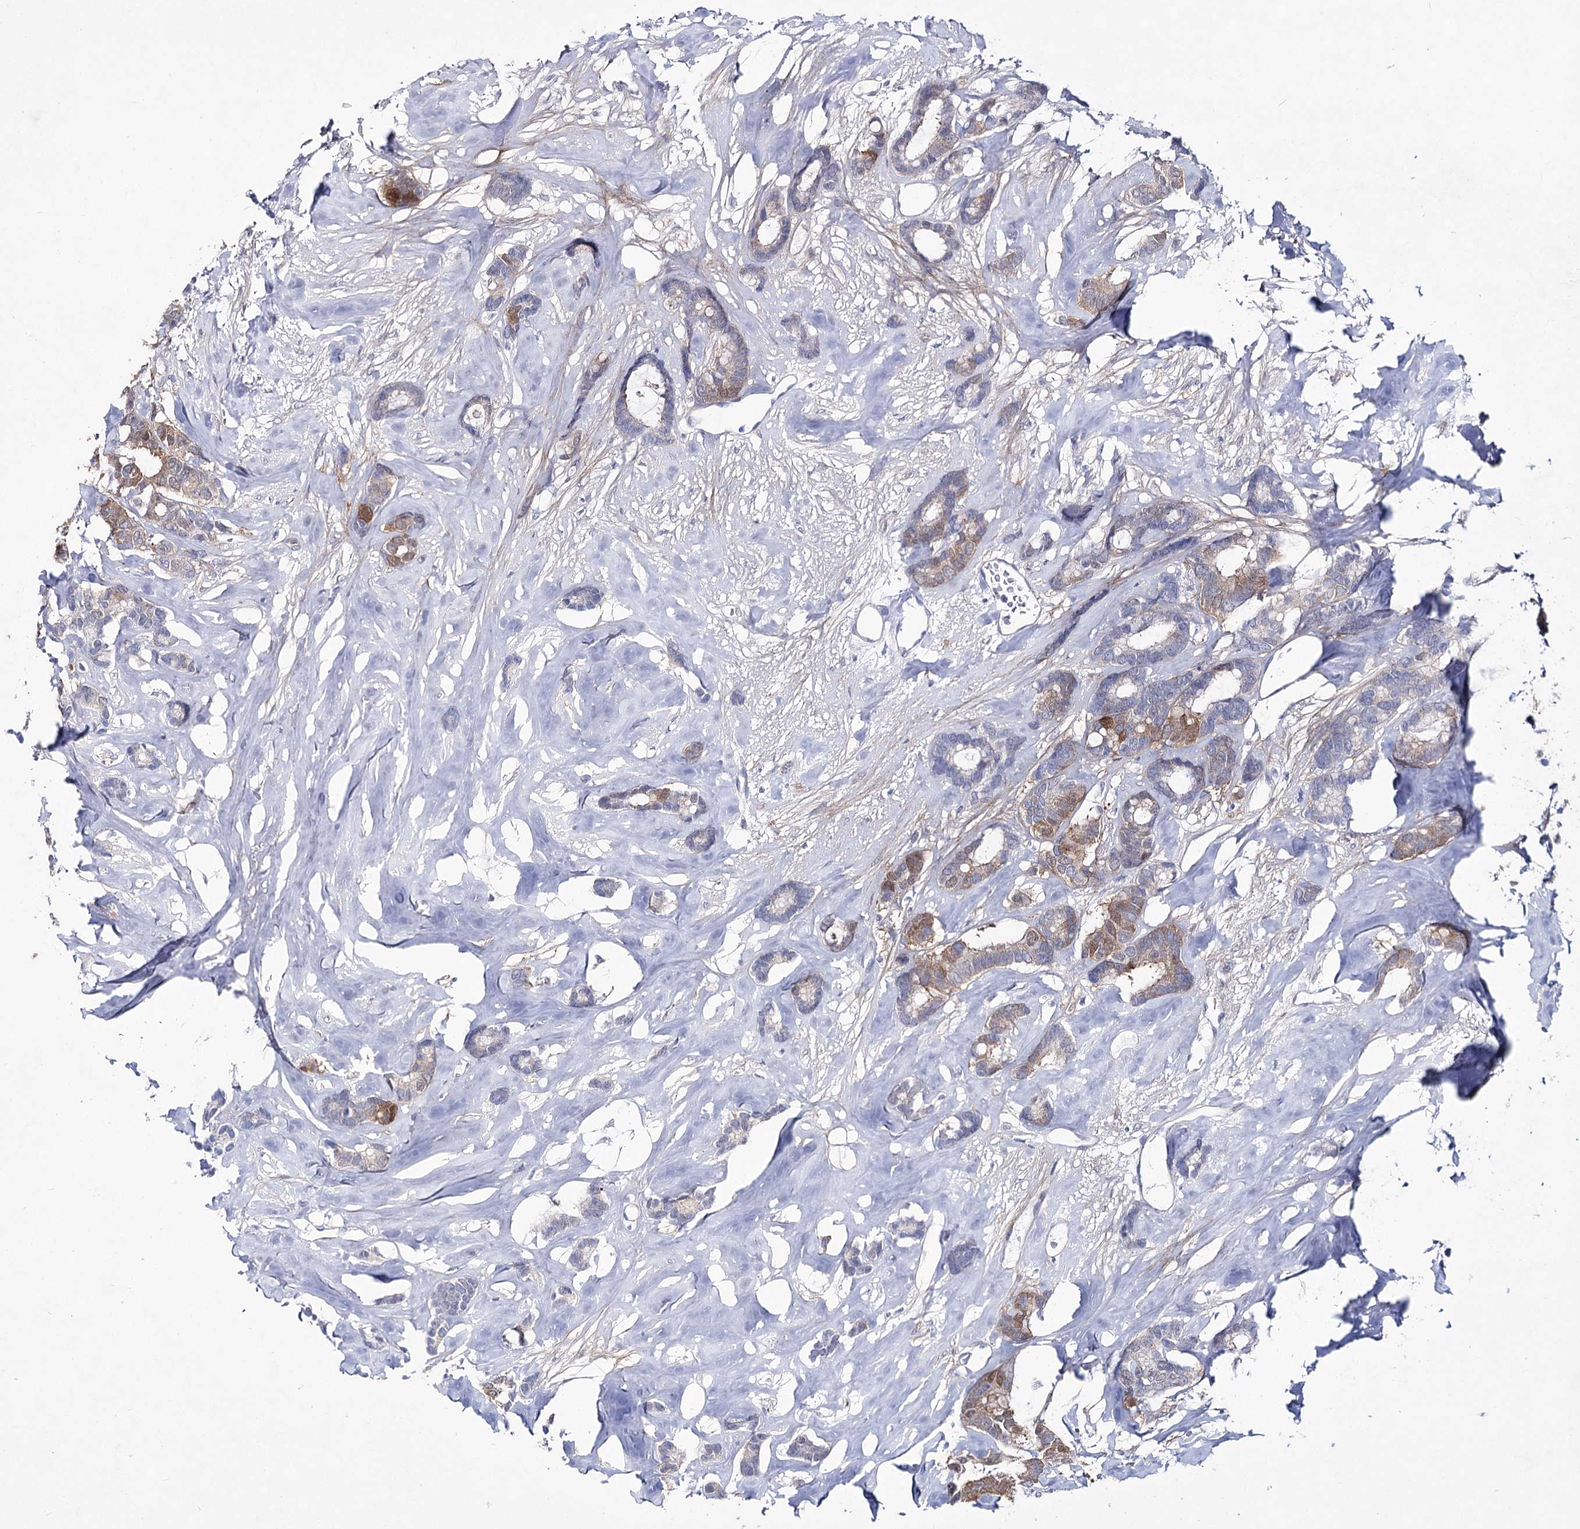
{"staining": {"intensity": "strong", "quantity": "25%-75%", "location": "cytoplasmic/membranous"}, "tissue": "breast cancer", "cell_type": "Tumor cells", "image_type": "cancer", "snomed": [{"axis": "morphology", "description": "Duct carcinoma"}, {"axis": "topography", "description": "Breast"}], "caption": "Breast invasive ductal carcinoma tissue displays strong cytoplasmic/membranous positivity in about 25%-75% of tumor cells, visualized by immunohistochemistry. The protein is shown in brown color, while the nuclei are stained blue.", "gene": "UGDH", "patient": {"sex": "female", "age": 87}}